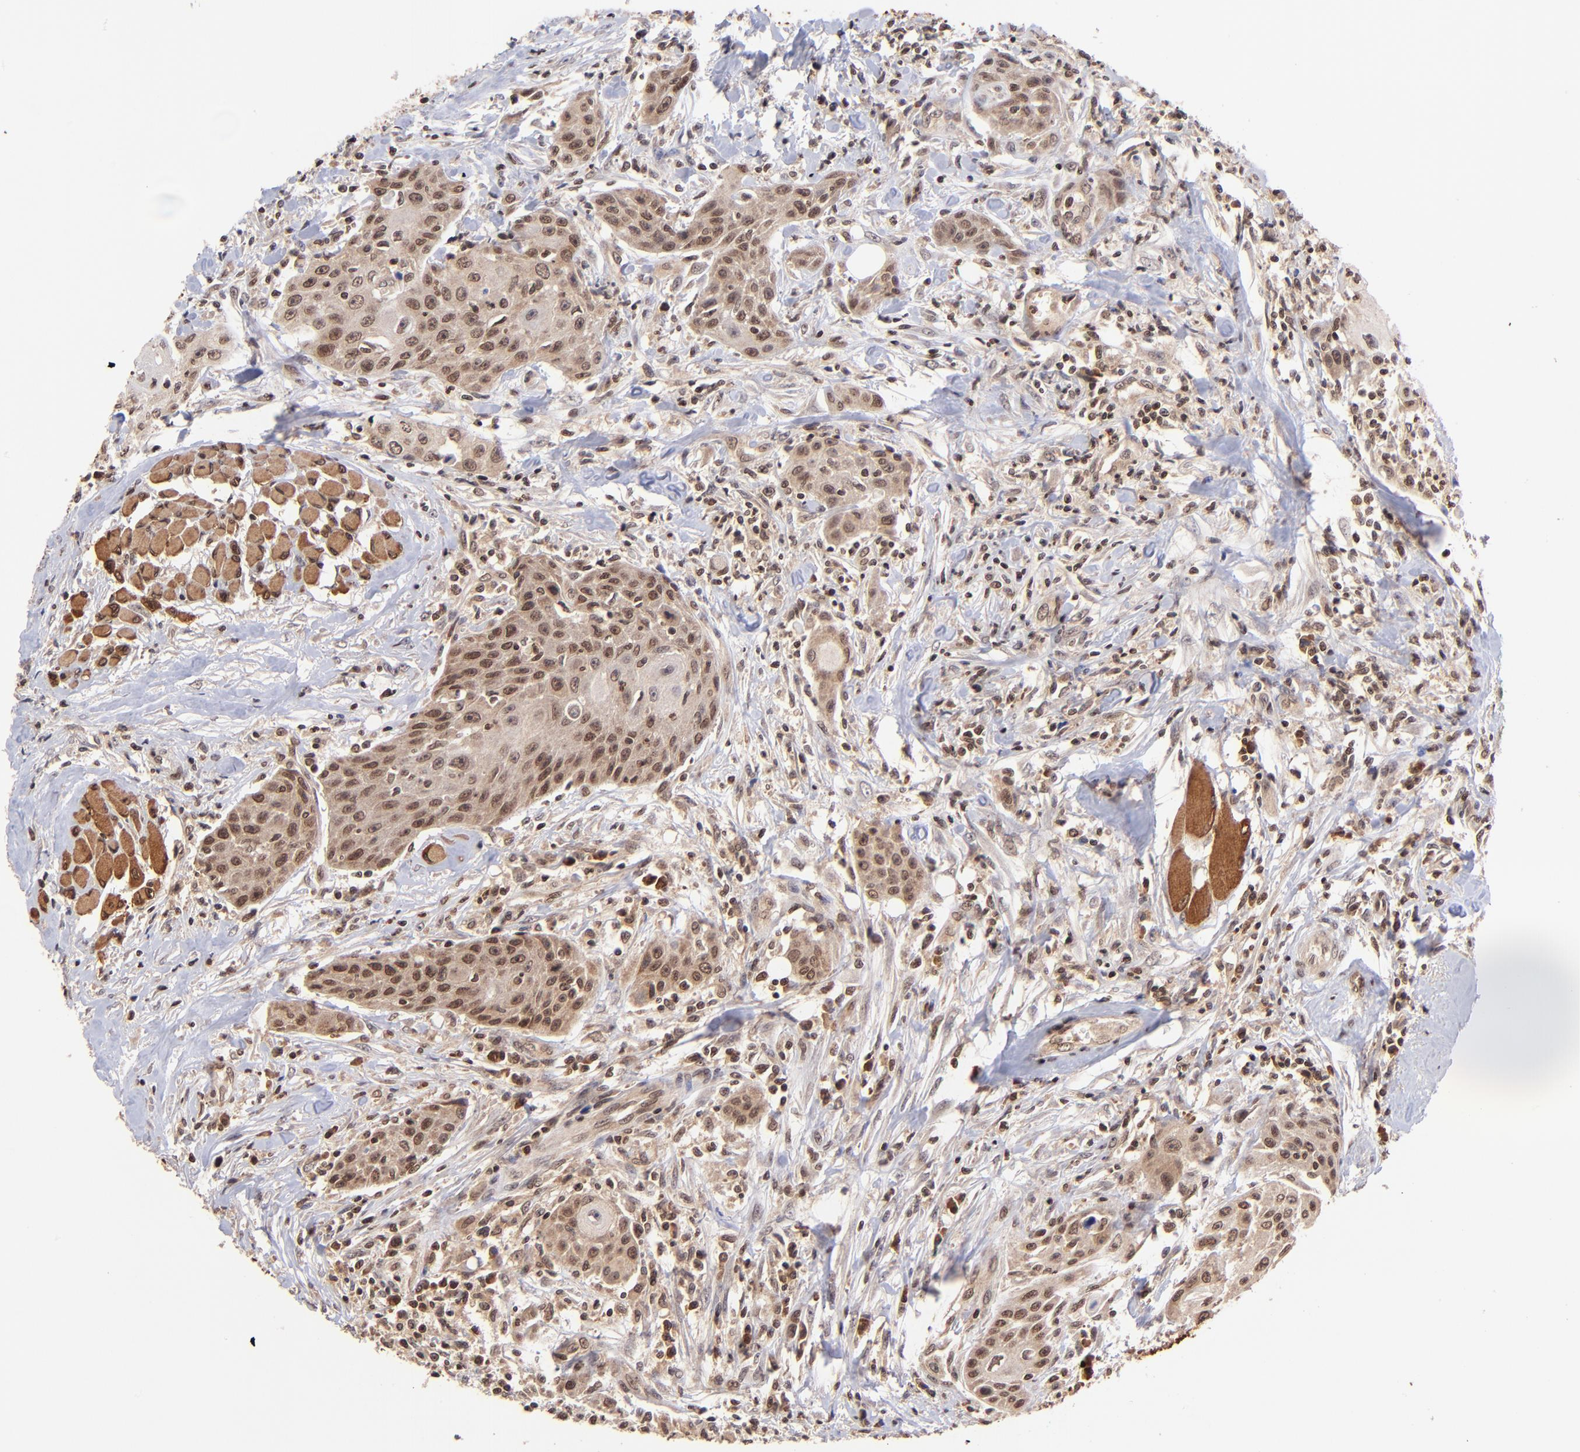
{"staining": {"intensity": "moderate", "quantity": ">75%", "location": "cytoplasmic/membranous,nuclear"}, "tissue": "head and neck cancer", "cell_type": "Tumor cells", "image_type": "cancer", "snomed": [{"axis": "morphology", "description": "Squamous cell carcinoma, NOS"}, {"axis": "topography", "description": "Oral tissue"}, {"axis": "topography", "description": "Head-Neck"}], "caption": "The photomicrograph reveals immunohistochemical staining of head and neck squamous cell carcinoma. There is moderate cytoplasmic/membranous and nuclear expression is present in approximately >75% of tumor cells. The protein is shown in brown color, while the nuclei are stained blue.", "gene": "WDR25", "patient": {"sex": "female", "age": 82}}